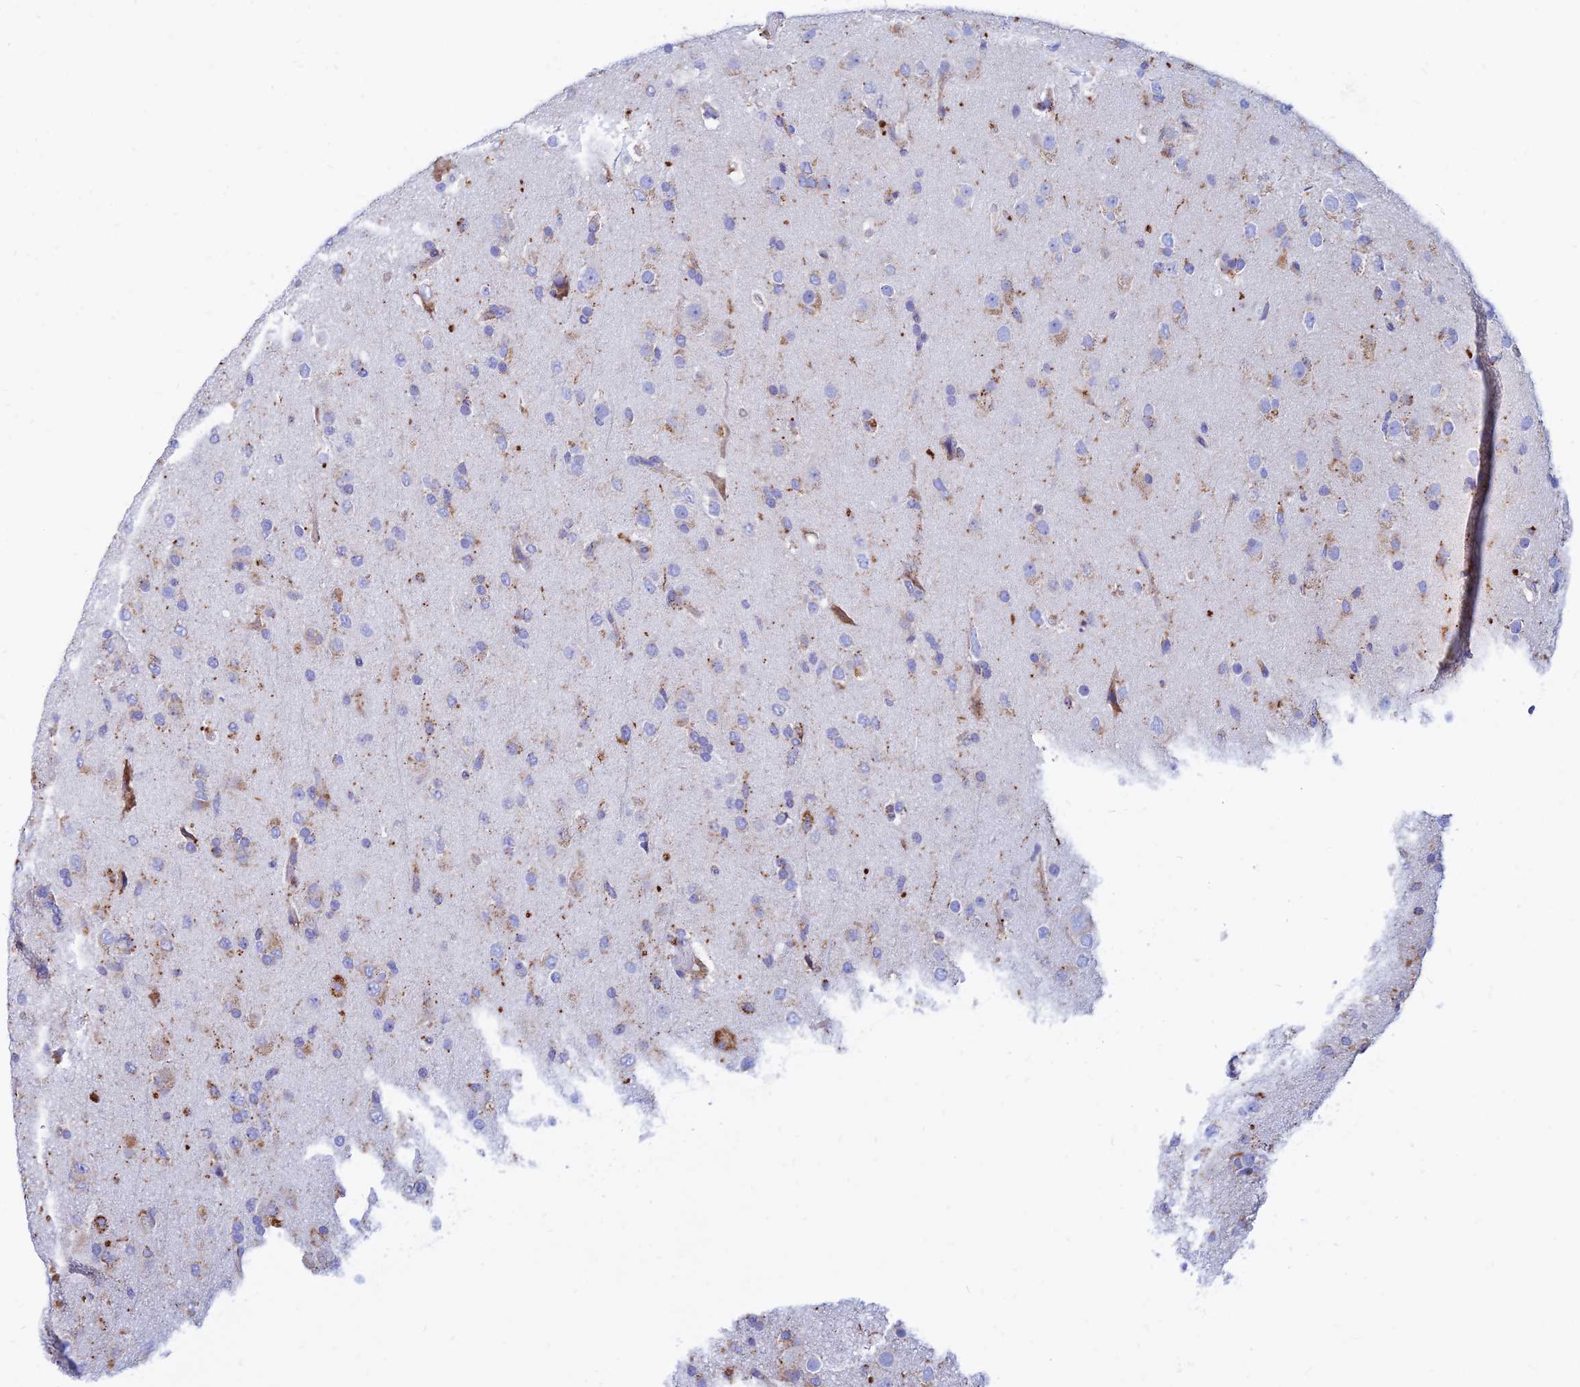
{"staining": {"intensity": "moderate", "quantity": "<25%", "location": "cytoplasmic/membranous"}, "tissue": "glioma", "cell_type": "Tumor cells", "image_type": "cancer", "snomed": [{"axis": "morphology", "description": "Glioma, malignant, Low grade"}, {"axis": "topography", "description": "Brain"}], "caption": "Glioma stained with a brown dye reveals moderate cytoplasmic/membranous positive expression in approximately <25% of tumor cells.", "gene": "SPNS1", "patient": {"sex": "male", "age": 65}}